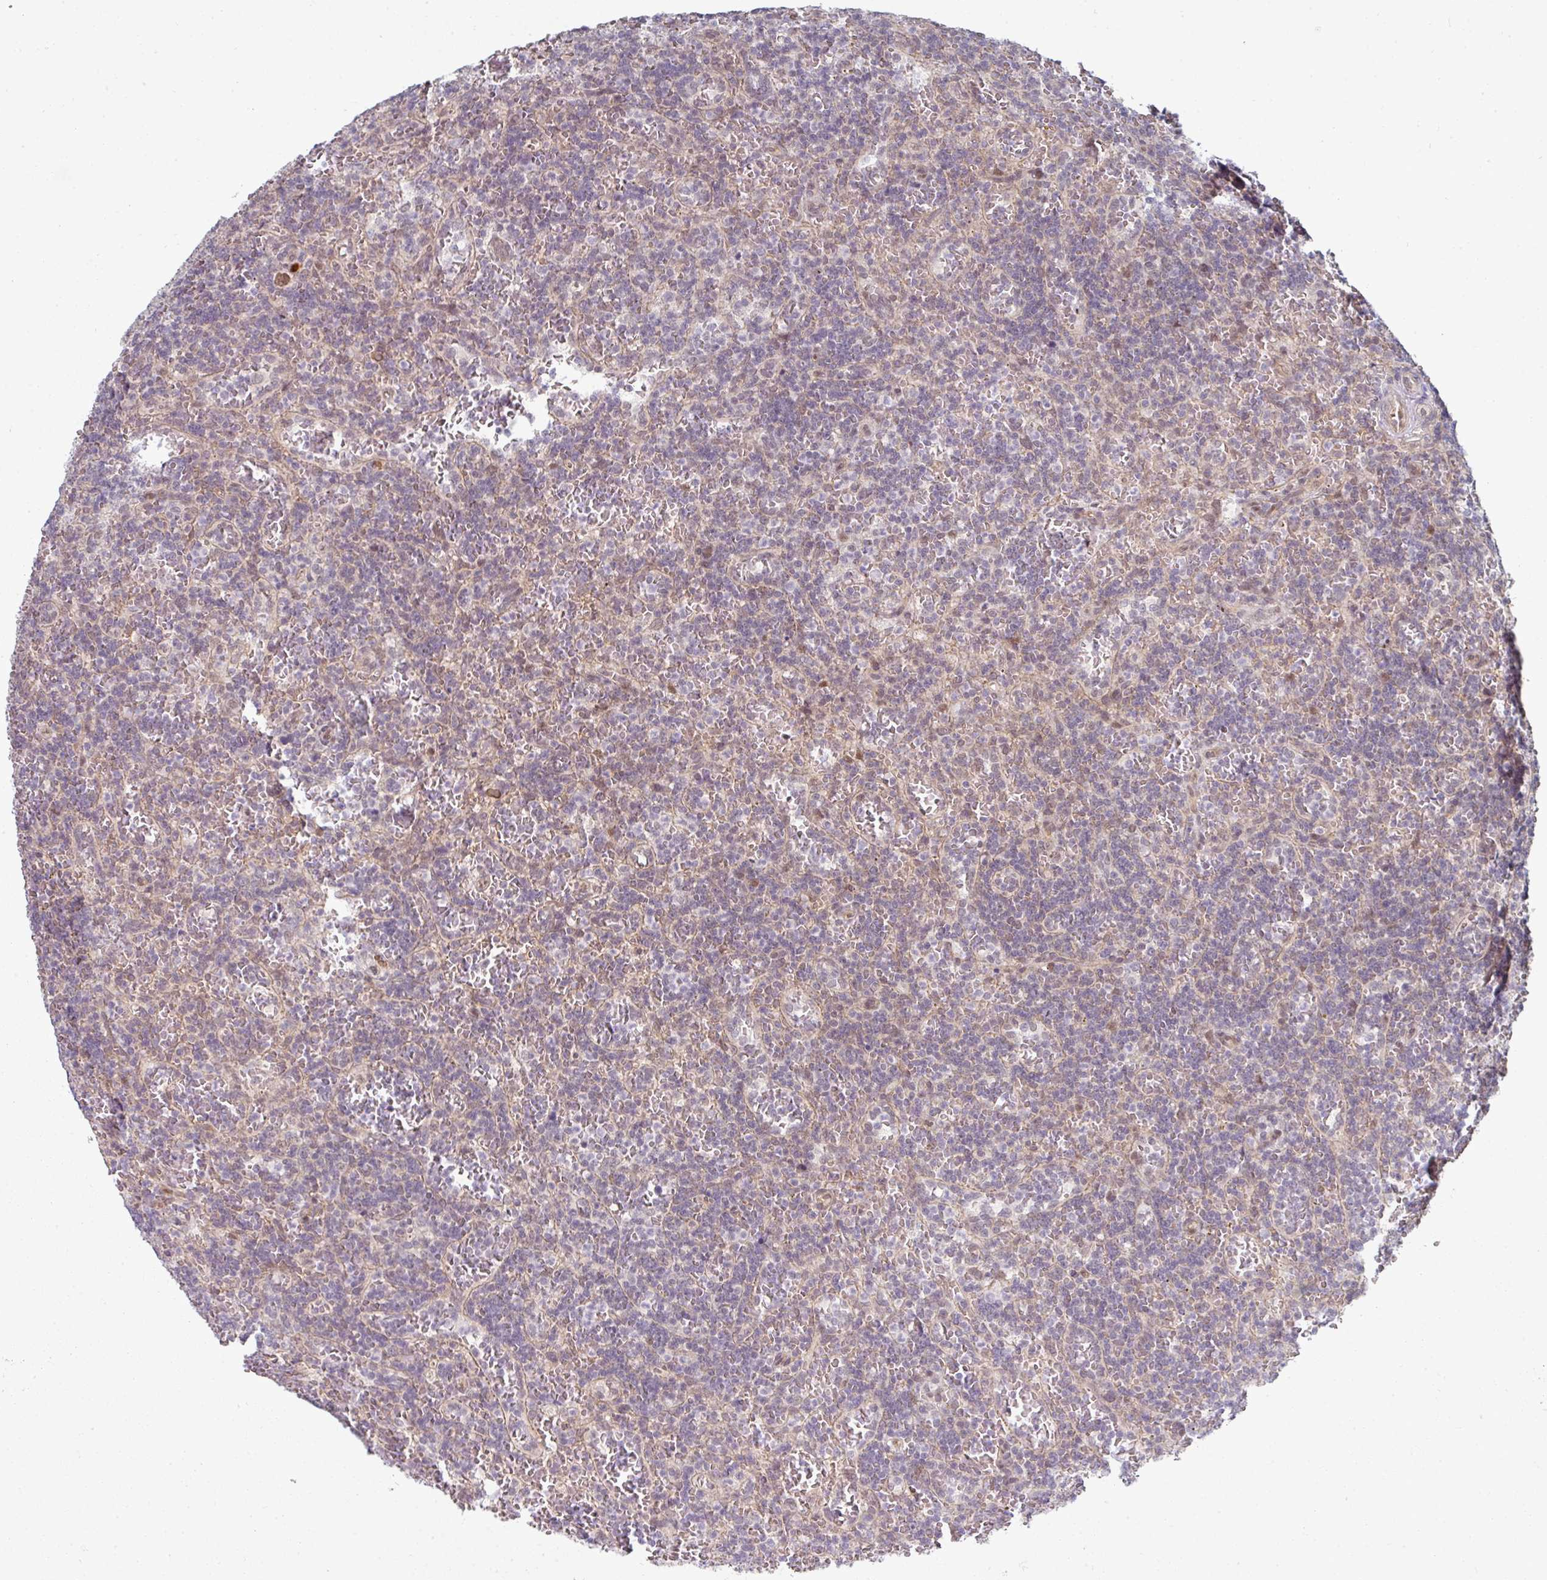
{"staining": {"intensity": "negative", "quantity": "none", "location": "none"}, "tissue": "lymphoma", "cell_type": "Tumor cells", "image_type": "cancer", "snomed": [{"axis": "morphology", "description": "Malignant lymphoma, non-Hodgkin's type, Low grade"}, {"axis": "topography", "description": "Spleen"}], "caption": "High magnification brightfield microscopy of malignant lymphoma, non-Hodgkin's type (low-grade) stained with DAB (3,3'-diaminobenzidine) (brown) and counterstained with hematoxylin (blue): tumor cells show no significant staining.", "gene": "TMCC1", "patient": {"sex": "male", "age": 73}}